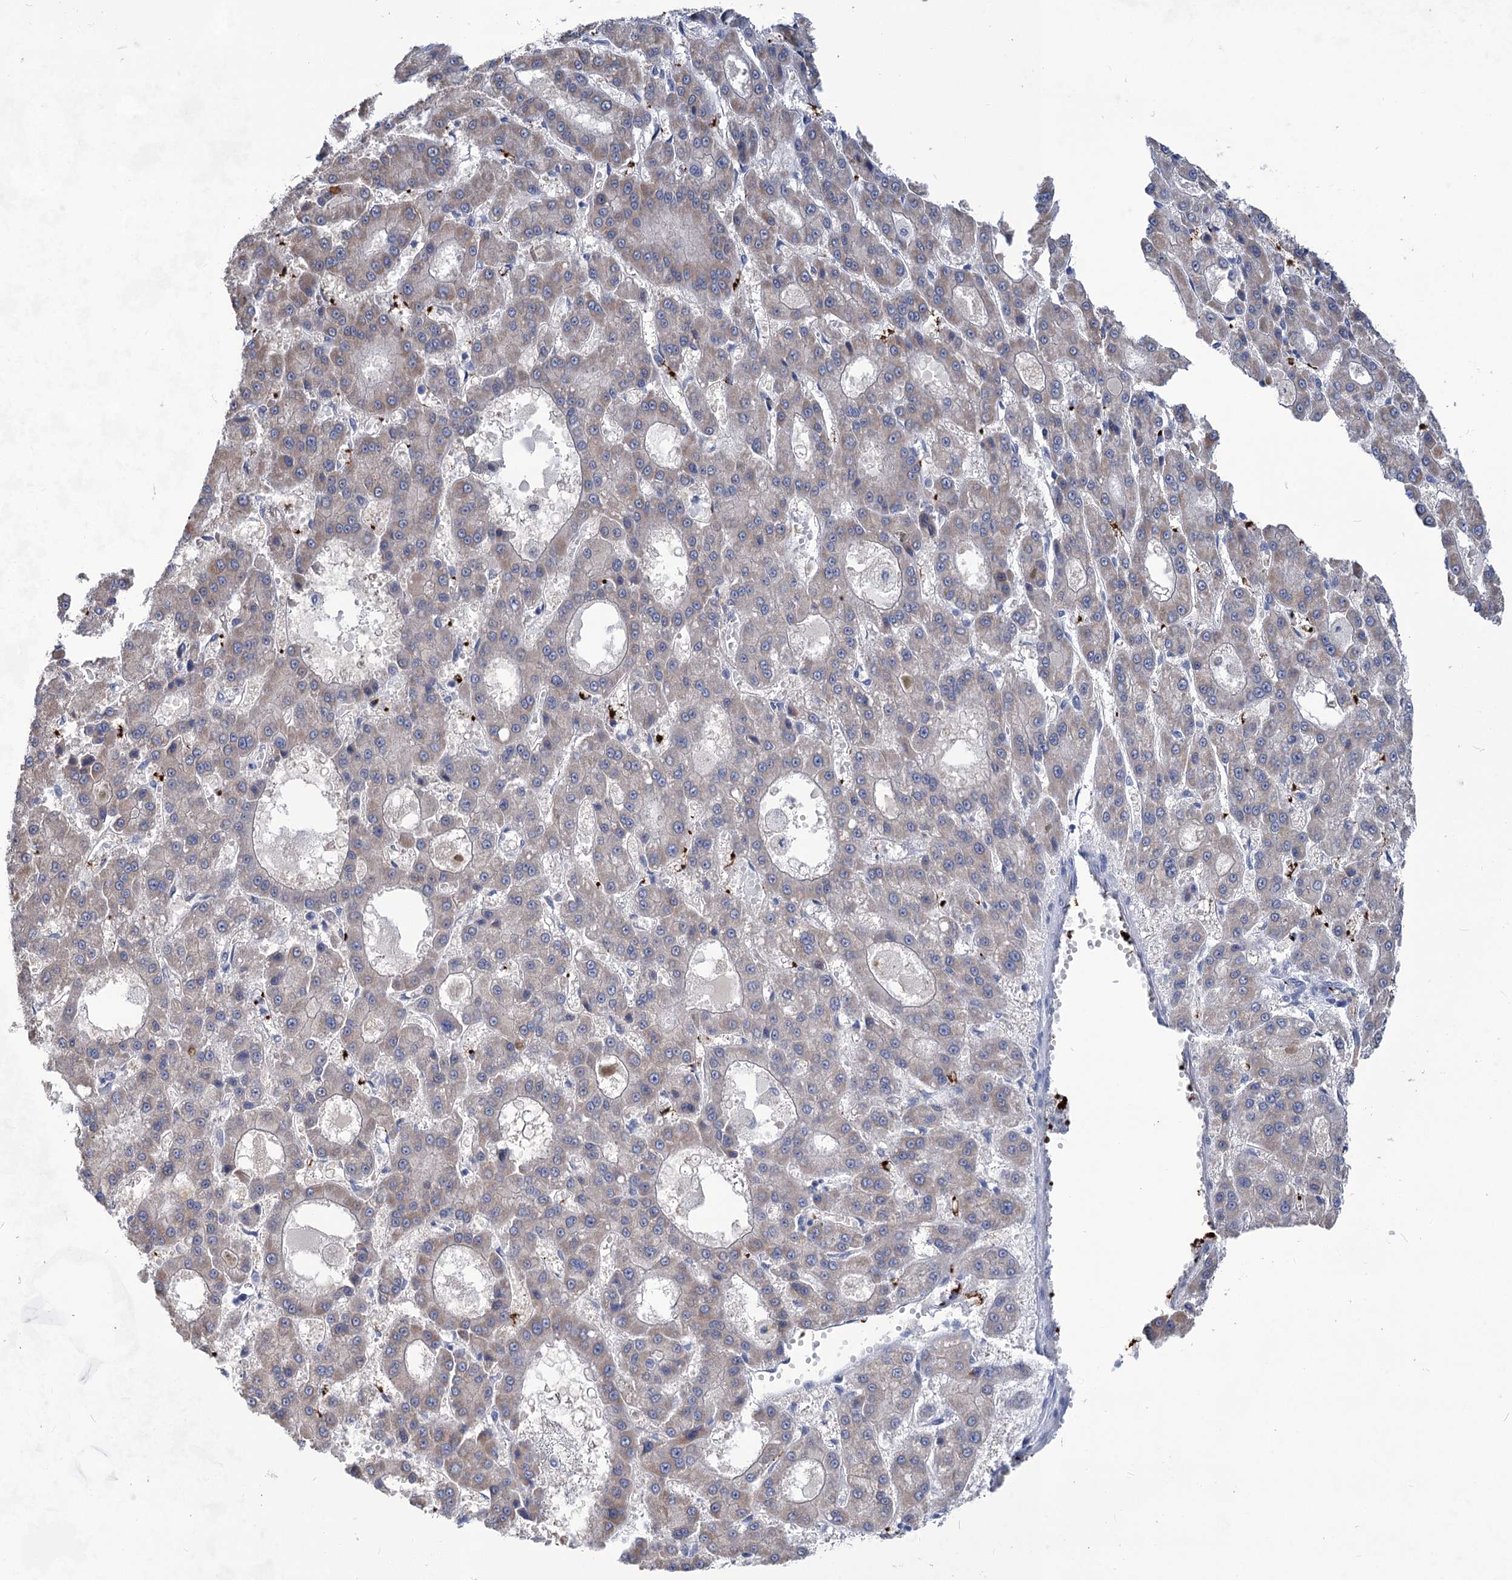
{"staining": {"intensity": "weak", "quantity": "<25%", "location": "cytoplasmic/membranous"}, "tissue": "liver cancer", "cell_type": "Tumor cells", "image_type": "cancer", "snomed": [{"axis": "morphology", "description": "Carcinoma, Hepatocellular, NOS"}, {"axis": "topography", "description": "Liver"}], "caption": "High magnification brightfield microscopy of liver cancer (hepatocellular carcinoma) stained with DAB (3,3'-diaminobenzidine) (brown) and counterstained with hematoxylin (blue): tumor cells show no significant expression.", "gene": "MON2", "patient": {"sex": "male", "age": 70}}